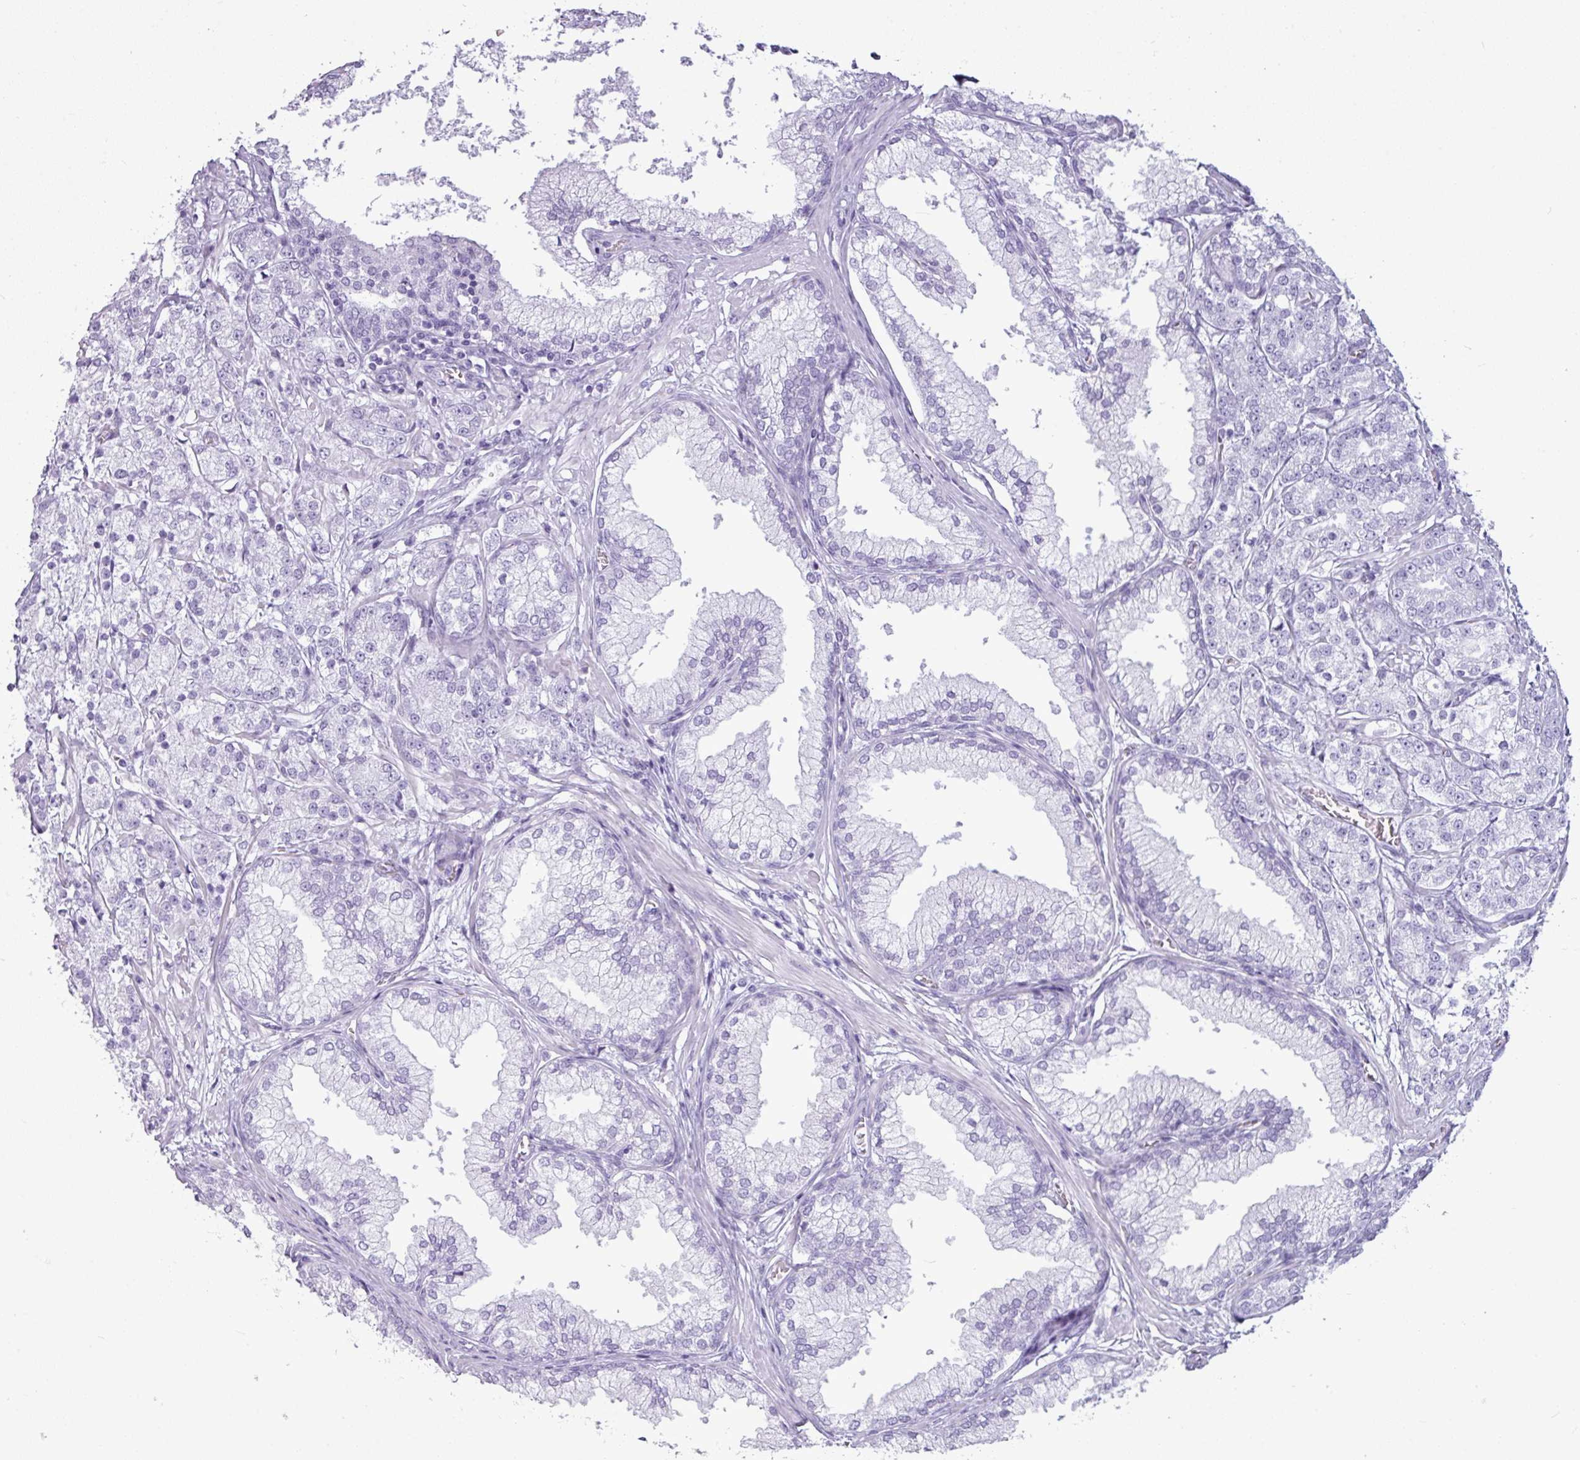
{"staining": {"intensity": "negative", "quantity": "none", "location": "none"}, "tissue": "prostate cancer", "cell_type": "Tumor cells", "image_type": "cancer", "snomed": [{"axis": "morphology", "description": "Adenocarcinoma, High grade"}, {"axis": "topography", "description": "Prostate"}], "caption": "Prostate cancer (adenocarcinoma (high-grade)) was stained to show a protein in brown. There is no significant positivity in tumor cells.", "gene": "AMY1B", "patient": {"sex": "male", "age": 69}}